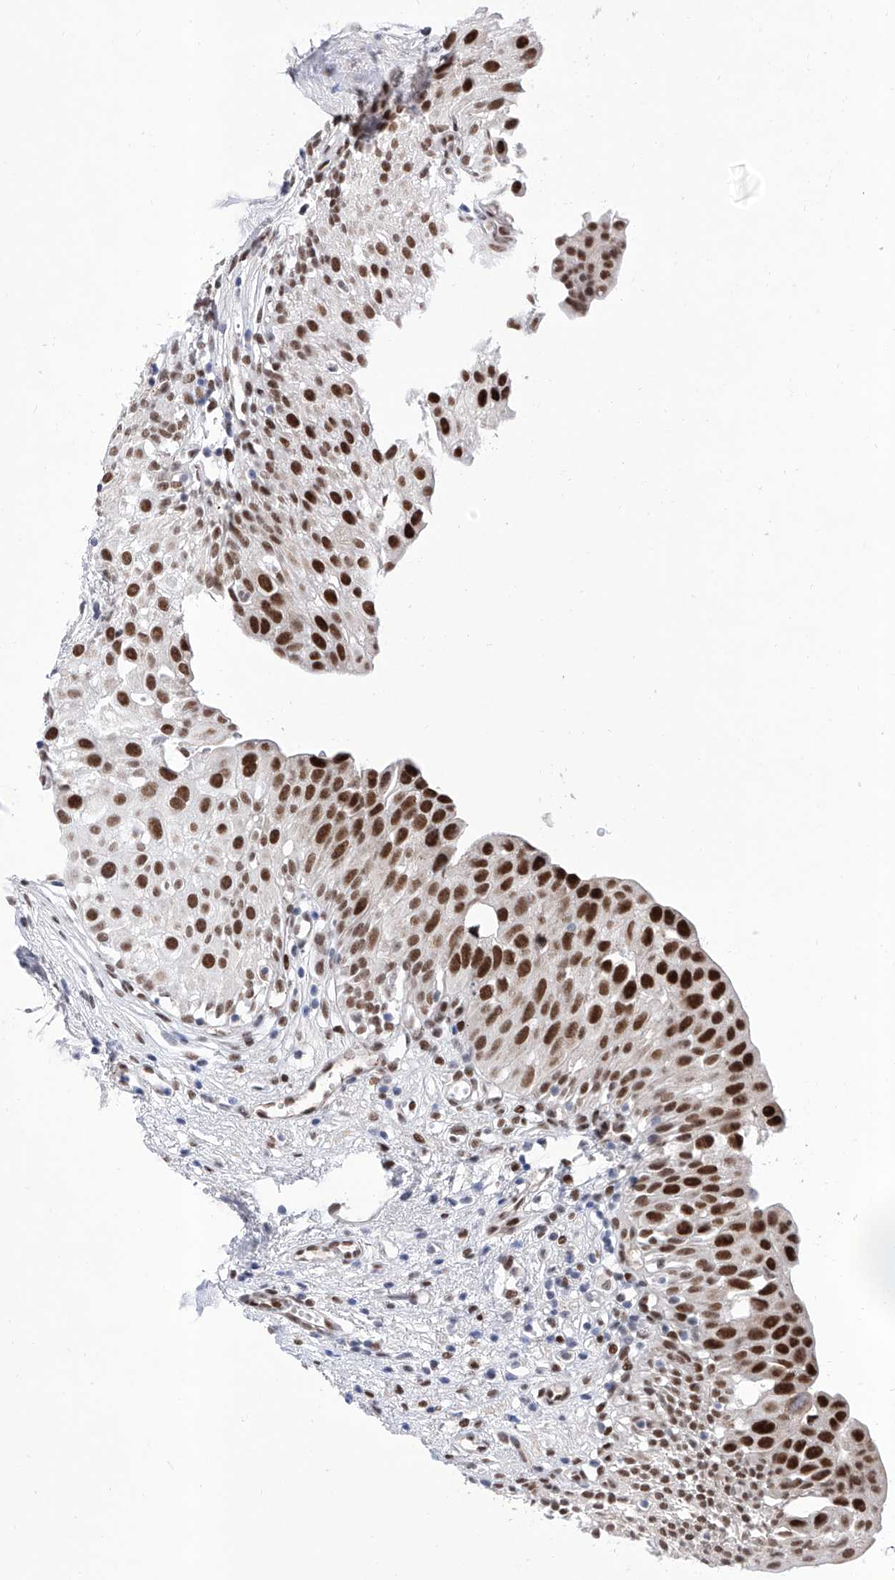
{"staining": {"intensity": "strong", "quantity": ">75%", "location": "nuclear"}, "tissue": "urinary bladder", "cell_type": "Urothelial cells", "image_type": "normal", "snomed": [{"axis": "morphology", "description": "Normal tissue, NOS"}, {"axis": "topography", "description": "Urinary bladder"}], "caption": "This photomicrograph reveals benign urinary bladder stained with immunohistochemistry (IHC) to label a protein in brown. The nuclear of urothelial cells show strong positivity for the protein. Nuclei are counter-stained blue.", "gene": "ATN1", "patient": {"sex": "male", "age": 51}}